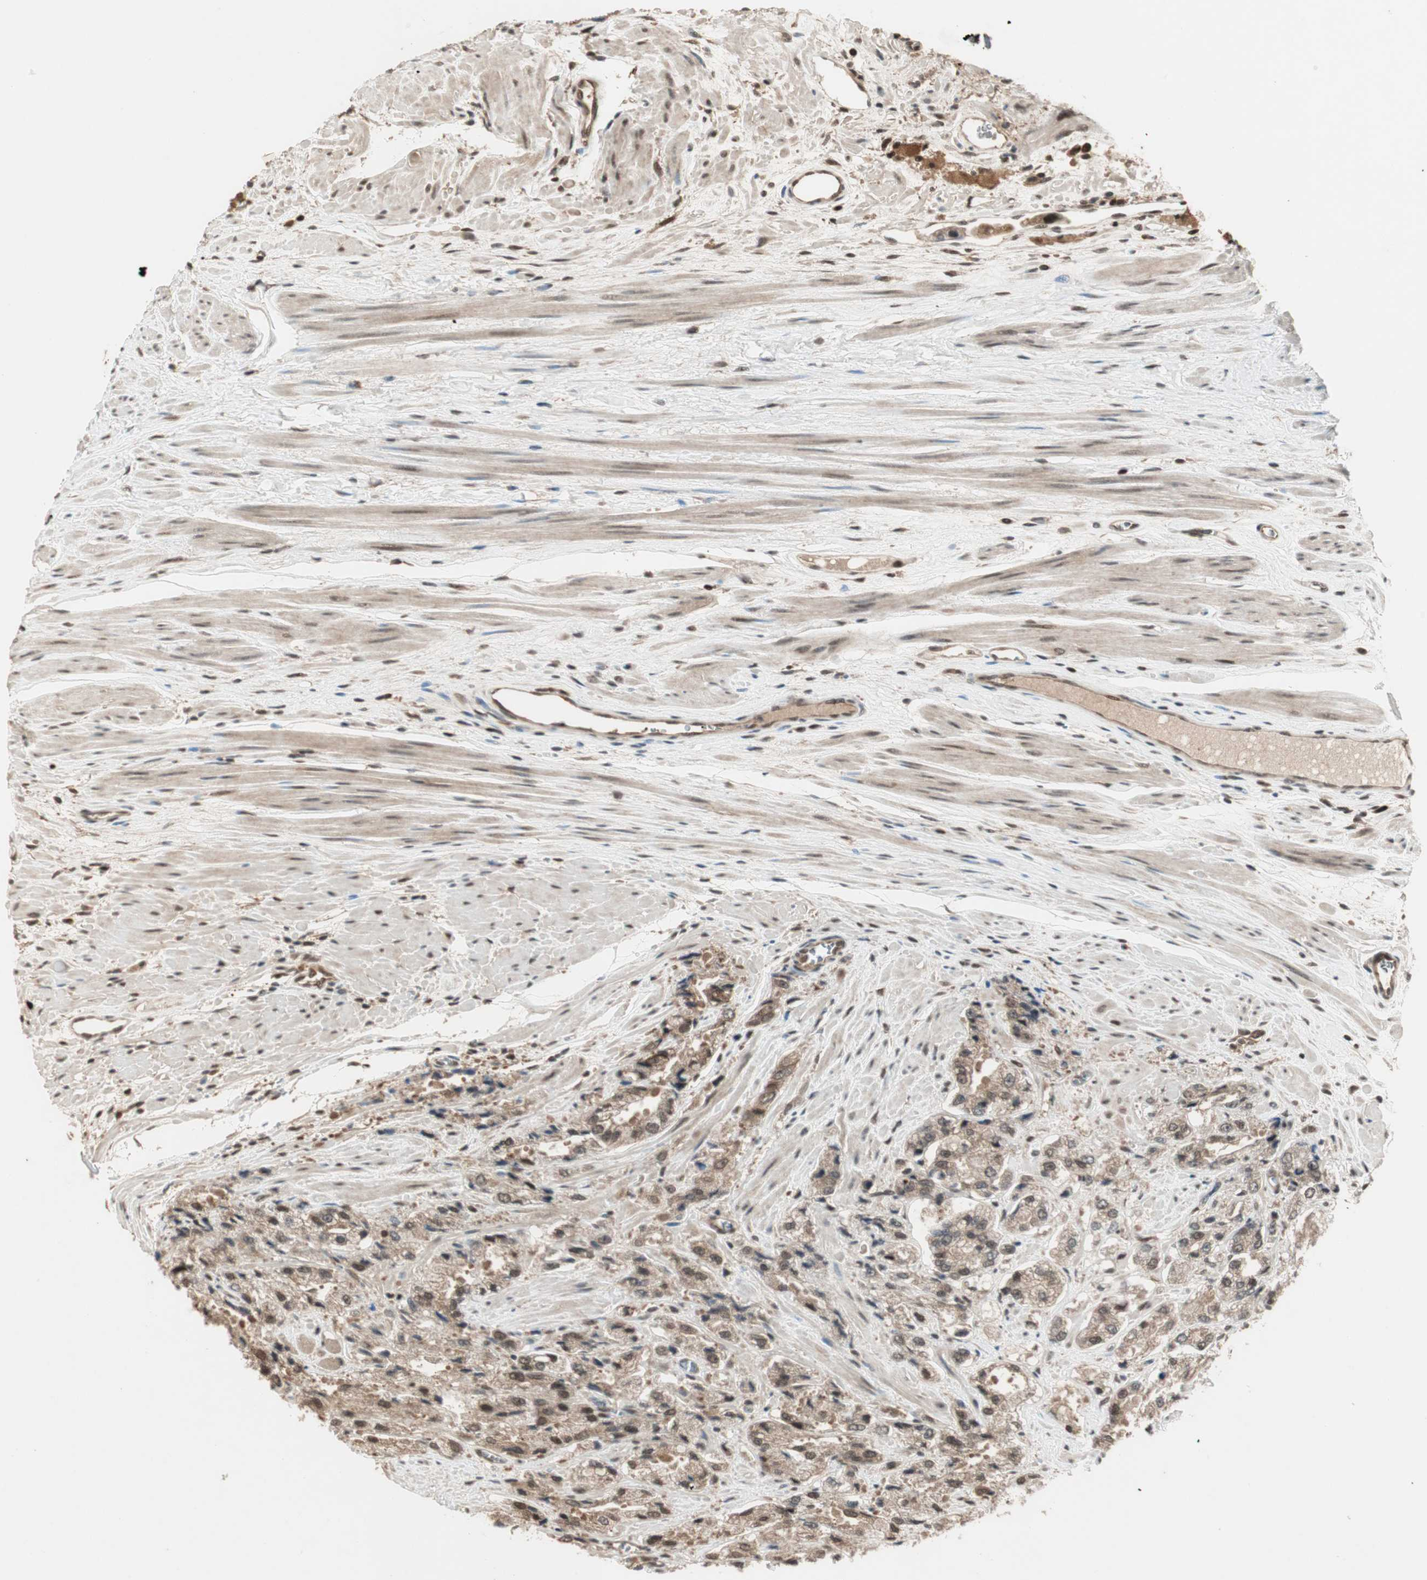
{"staining": {"intensity": "moderate", "quantity": ">75%", "location": "cytoplasmic/membranous,nuclear"}, "tissue": "prostate cancer", "cell_type": "Tumor cells", "image_type": "cancer", "snomed": [{"axis": "morphology", "description": "Adenocarcinoma, High grade"}, {"axis": "topography", "description": "Prostate"}], "caption": "There is medium levels of moderate cytoplasmic/membranous and nuclear positivity in tumor cells of prostate cancer (adenocarcinoma (high-grade)), as demonstrated by immunohistochemical staining (brown color).", "gene": "ZNF701", "patient": {"sex": "male", "age": 58}}